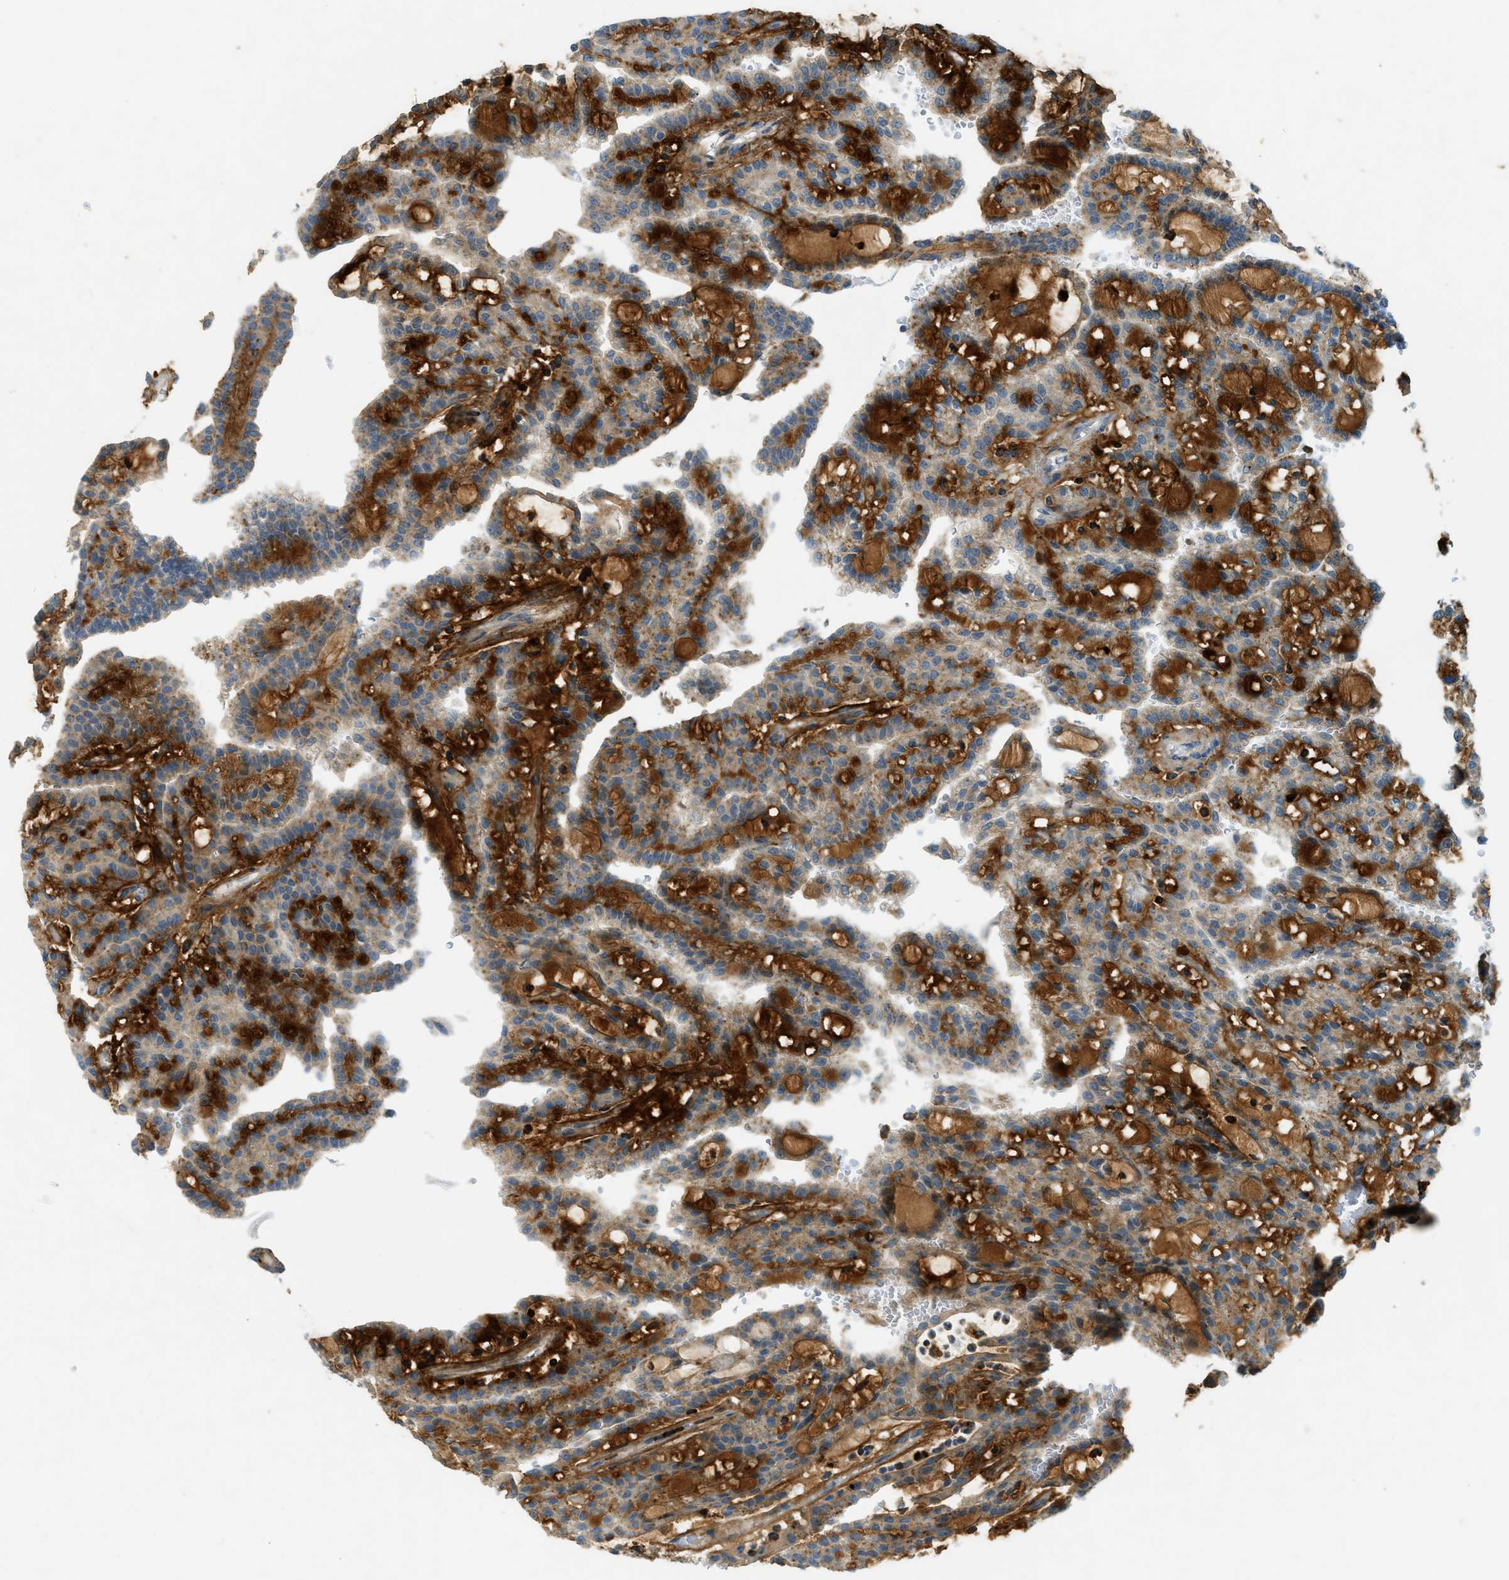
{"staining": {"intensity": "strong", "quantity": ">75%", "location": "cytoplasmic/membranous"}, "tissue": "renal cancer", "cell_type": "Tumor cells", "image_type": "cancer", "snomed": [{"axis": "morphology", "description": "Adenocarcinoma, NOS"}, {"axis": "topography", "description": "Kidney"}], "caption": "The histopathology image displays immunohistochemical staining of renal cancer (adenocarcinoma). There is strong cytoplasmic/membranous positivity is identified in about >75% of tumor cells.", "gene": "PLBD2", "patient": {"sex": "male", "age": 63}}